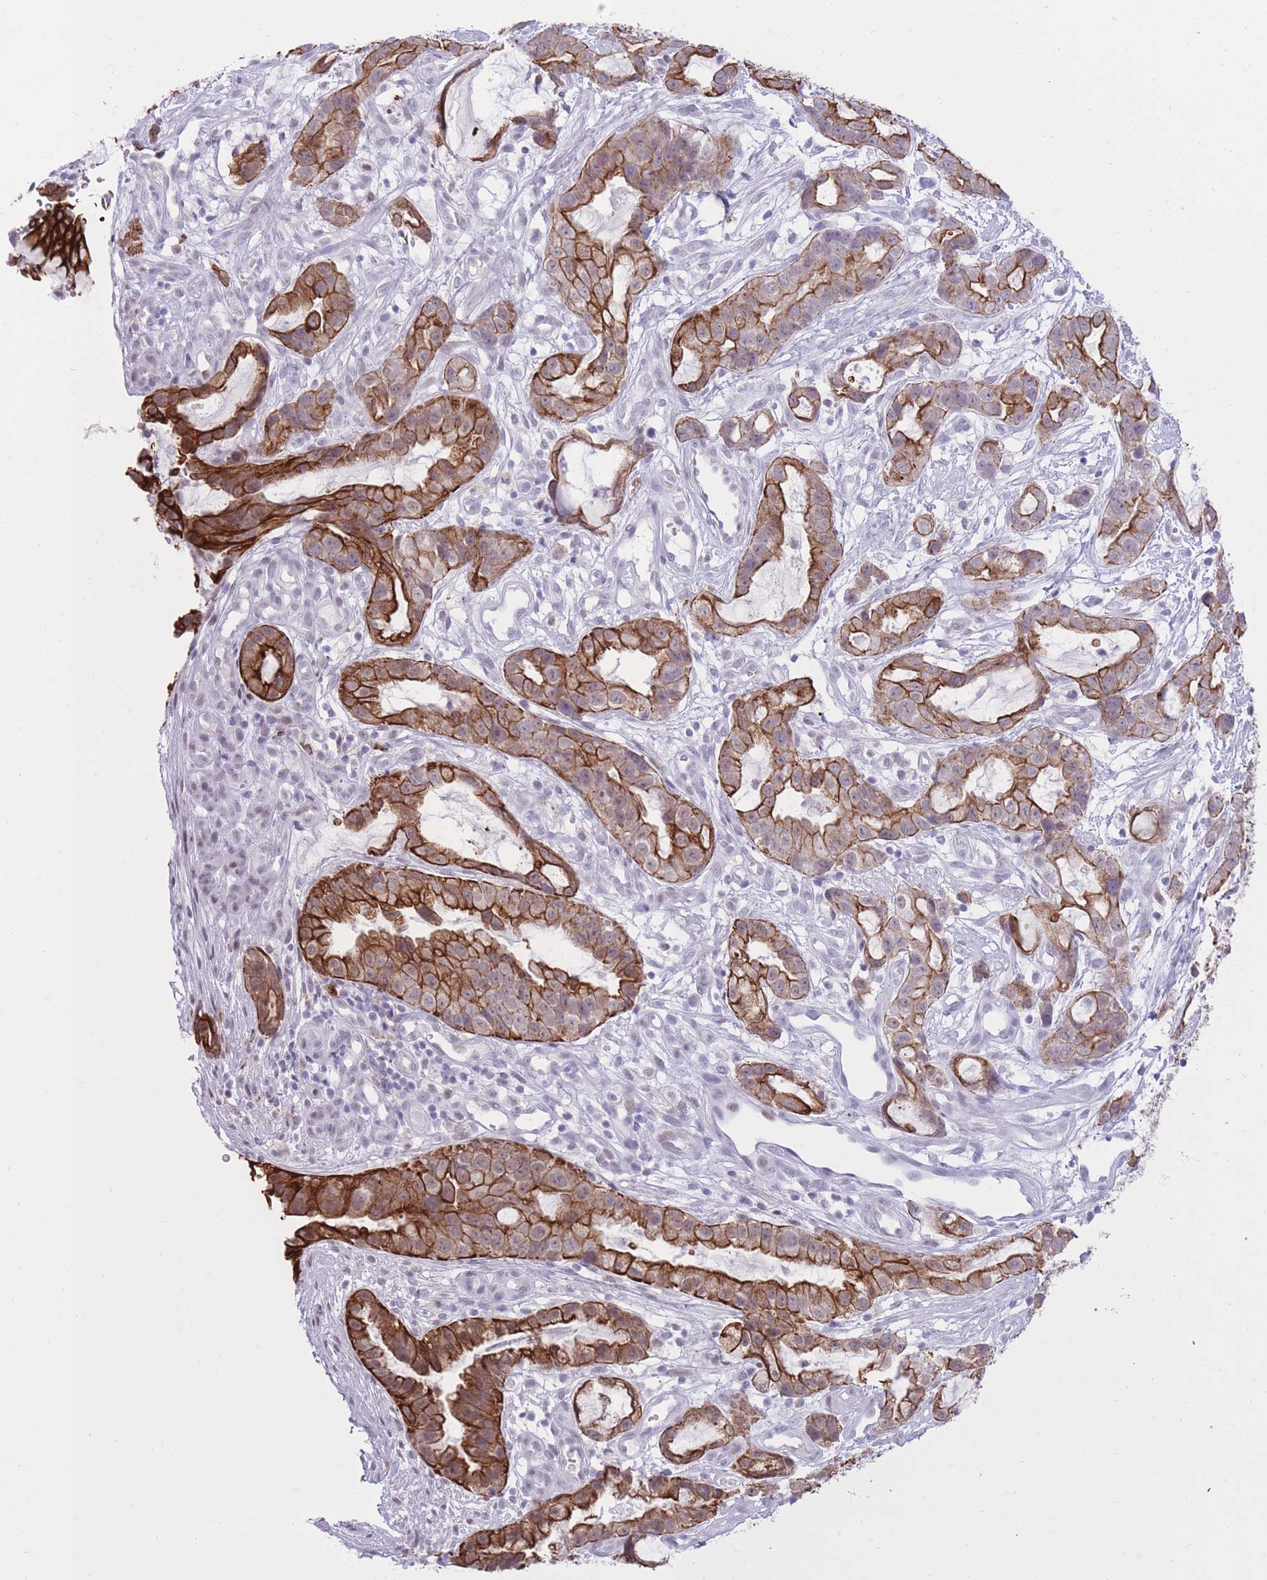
{"staining": {"intensity": "strong", "quantity": ">75%", "location": "cytoplasmic/membranous"}, "tissue": "stomach cancer", "cell_type": "Tumor cells", "image_type": "cancer", "snomed": [{"axis": "morphology", "description": "Adenocarcinoma, NOS"}, {"axis": "topography", "description": "Stomach"}], "caption": "Immunohistochemistry staining of stomach adenocarcinoma, which displays high levels of strong cytoplasmic/membranous expression in about >75% of tumor cells indicating strong cytoplasmic/membranous protein expression. The staining was performed using DAB (3,3'-diaminobenzidine) (brown) for protein detection and nuclei were counterstained in hematoxylin (blue).", "gene": "MEIS3", "patient": {"sex": "male", "age": 55}}